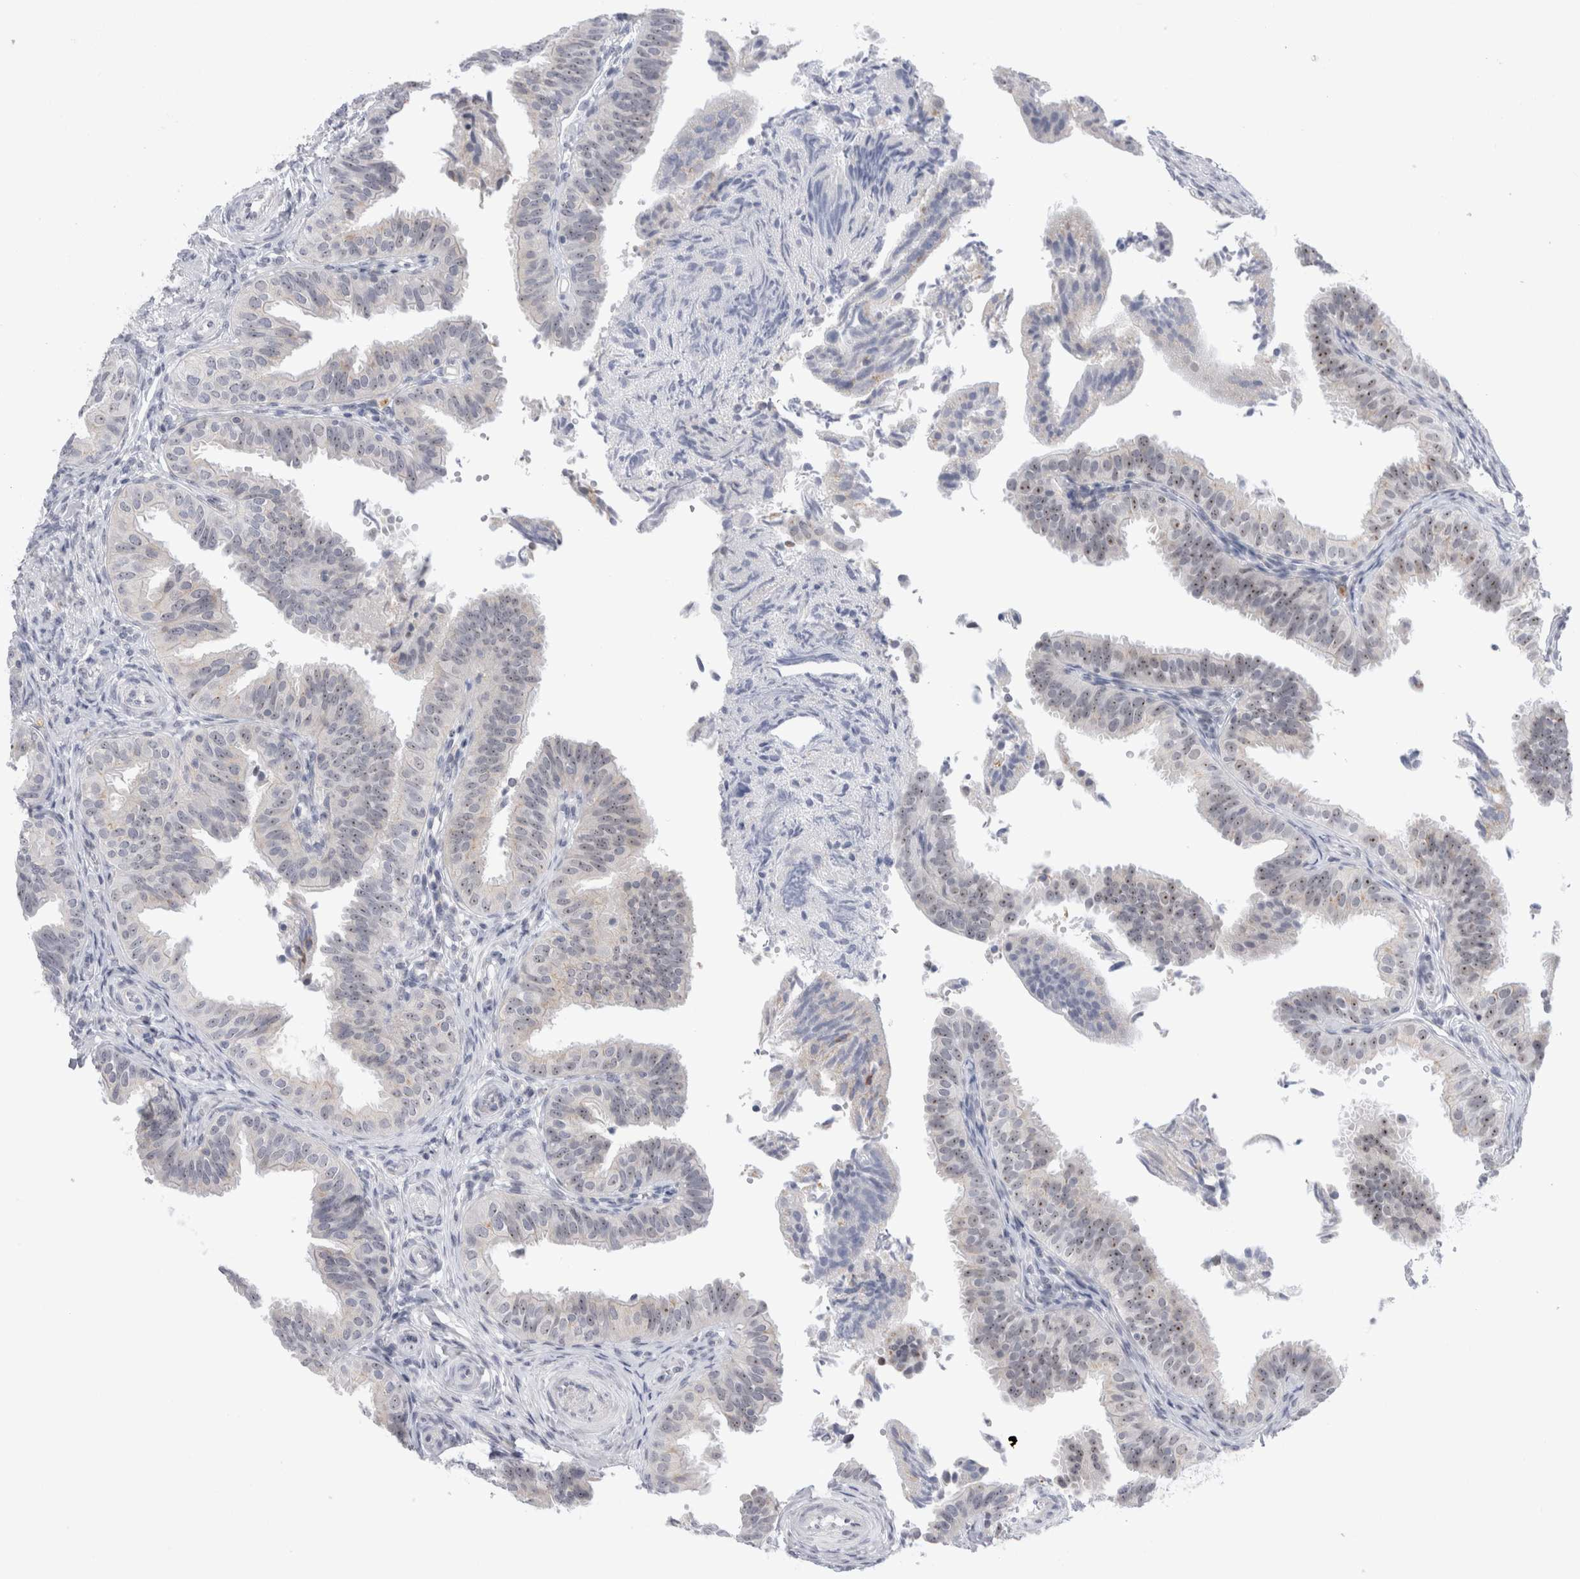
{"staining": {"intensity": "weak", "quantity": "25%-75%", "location": "nuclear"}, "tissue": "fallopian tube", "cell_type": "Glandular cells", "image_type": "normal", "snomed": [{"axis": "morphology", "description": "Normal tissue, NOS"}, {"axis": "topography", "description": "Fallopian tube"}], "caption": "Fallopian tube stained for a protein (brown) shows weak nuclear positive expression in about 25%-75% of glandular cells.", "gene": "CERS5", "patient": {"sex": "female", "age": 35}}